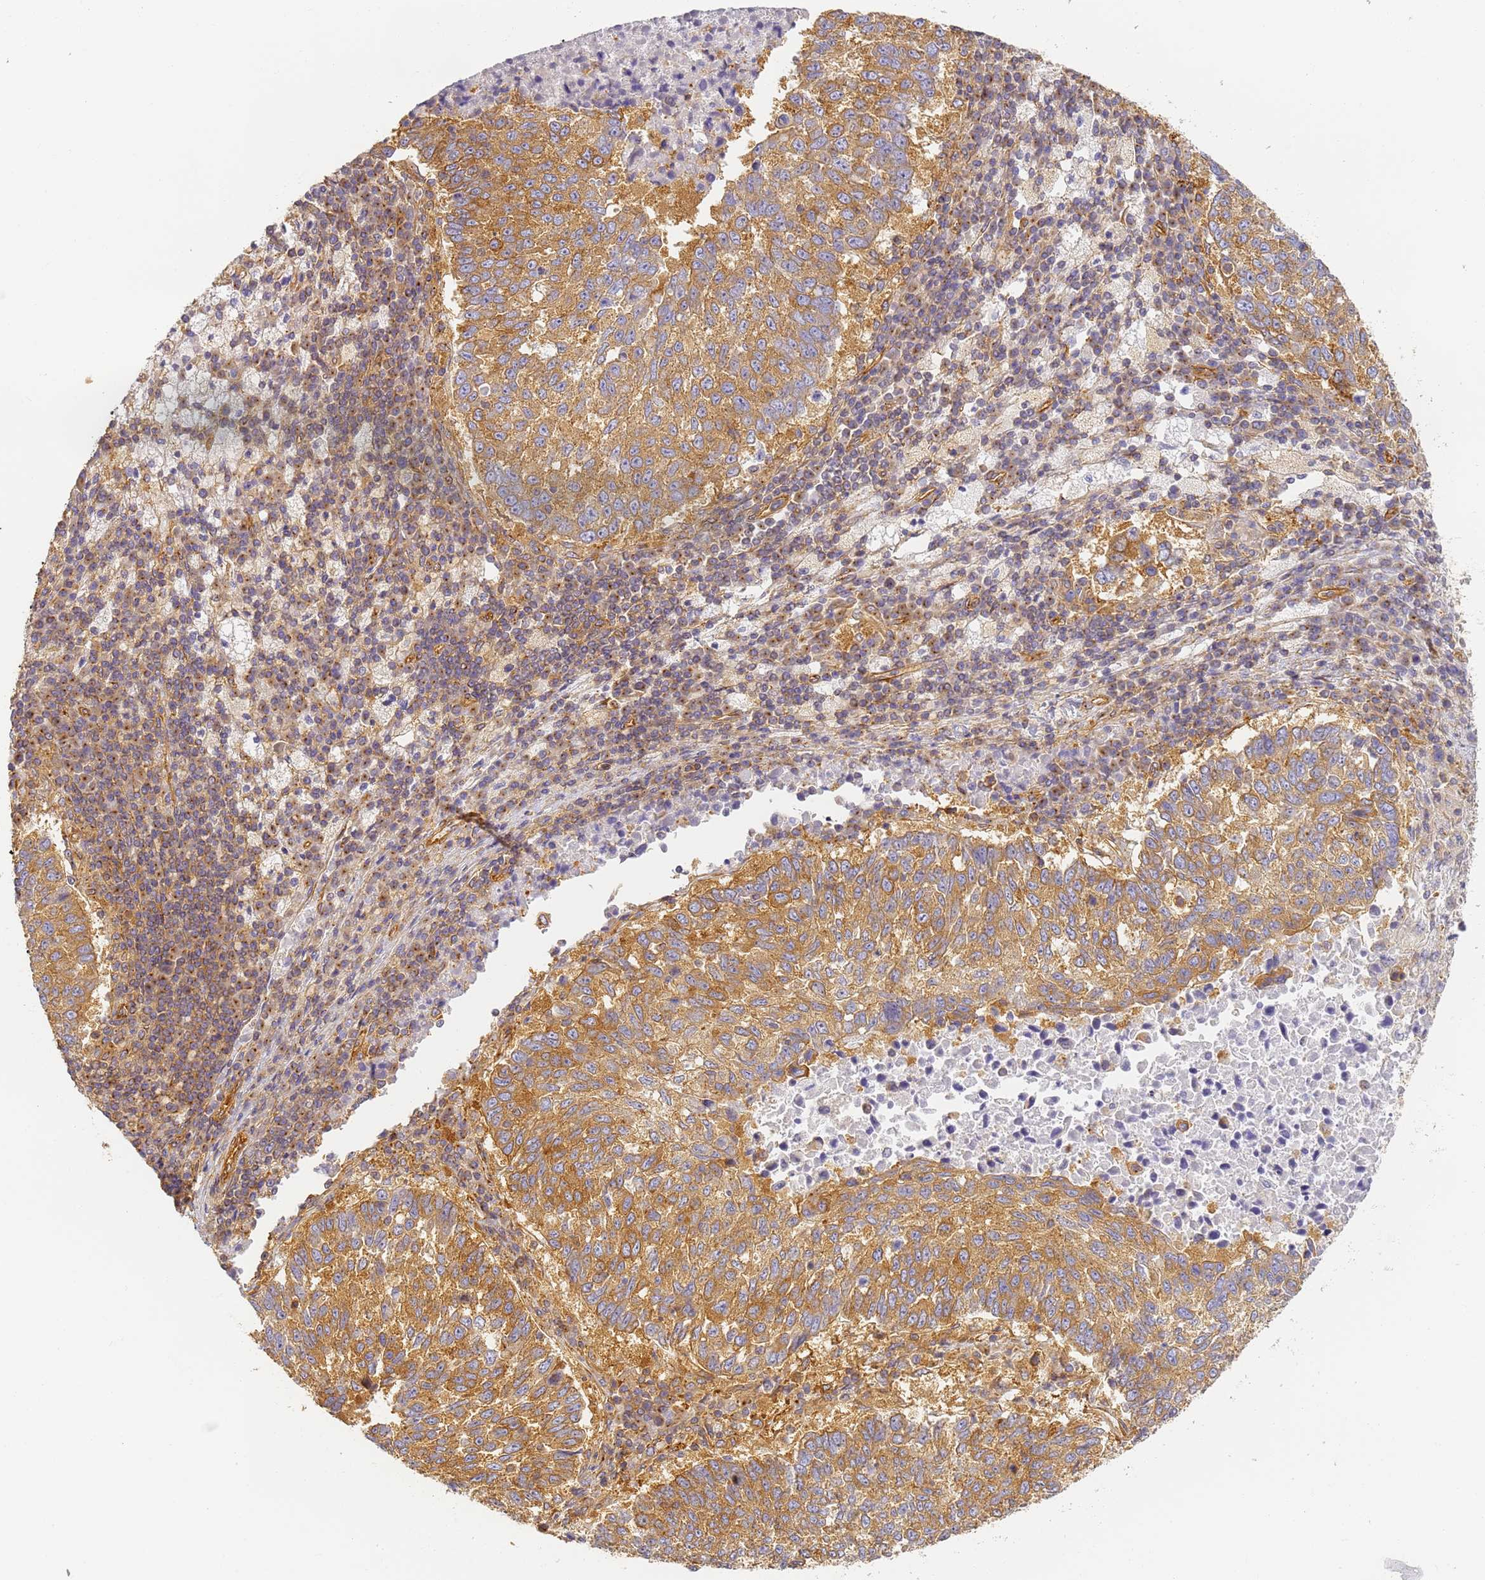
{"staining": {"intensity": "moderate", "quantity": ">75%", "location": "cytoplasmic/membranous"}, "tissue": "lung cancer", "cell_type": "Tumor cells", "image_type": "cancer", "snomed": [{"axis": "morphology", "description": "Squamous cell carcinoma, NOS"}, {"axis": "topography", "description": "Lung"}], "caption": "Immunohistochemistry (IHC) of human squamous cell carcinoma (lung) shows medium levels of moderate cytoplasmic/membranous expression in approximately >75% of tumor cells. (Stains: DAB in brown, nuclei in blue, Microscopy: brightfield microscopy at high magnification).", "gene": "DYNC1I2", "patient": {"sex": "male", "age": 73}}